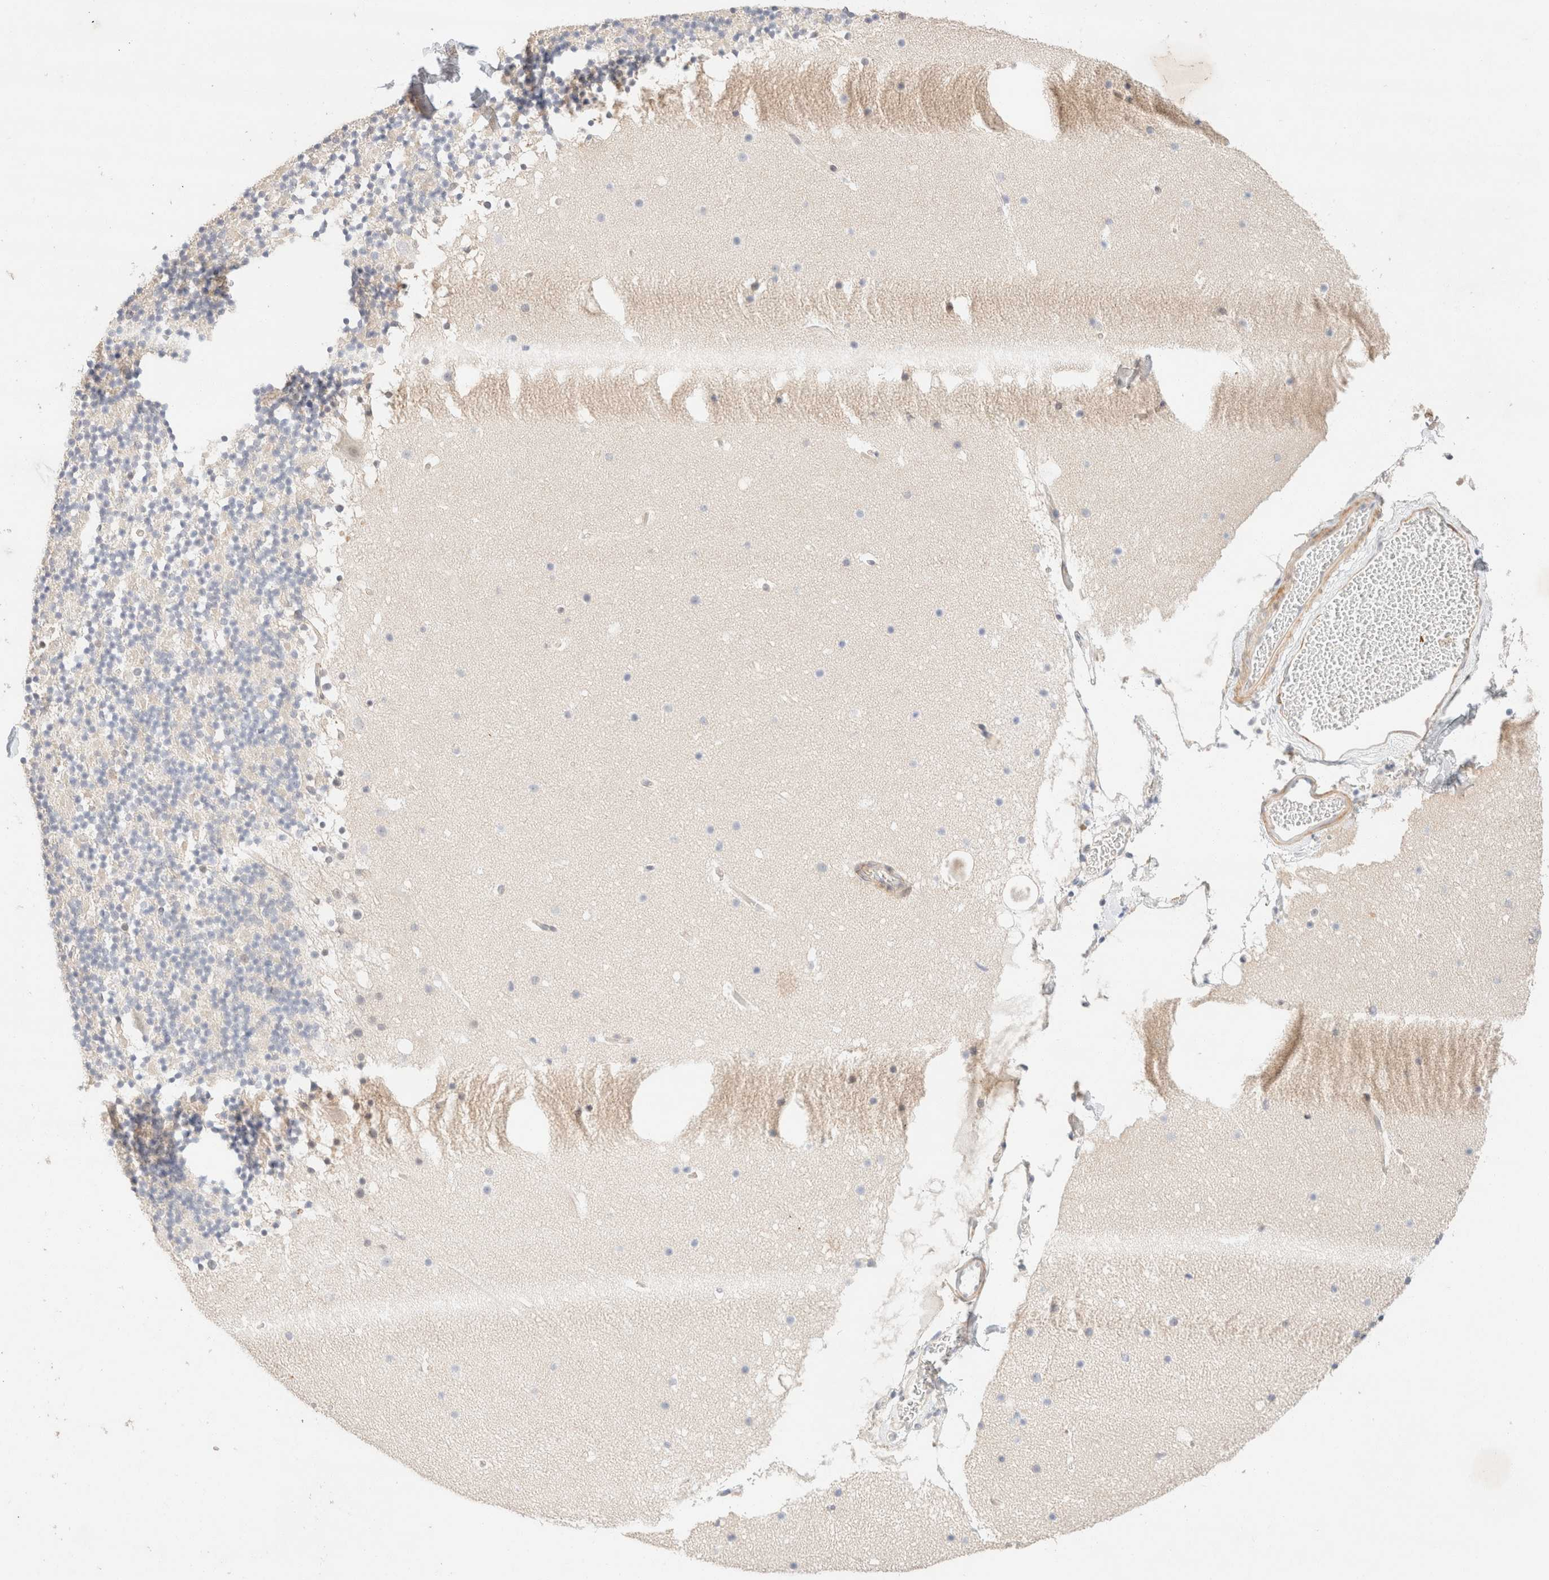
{"staining": {"intensity": "negative", "quantity": "none", "location": "none"}, "tissue": "cerebellum", "cell_type": "Cells in granular layer", "image_type": "normal", "snomed": [{"axis": "morphology", "description": "Normal tissue, NOS"}, {"axis": "topography", "description": "Cerebellum"}], "caption": "An IHC photomicrograph of normal cerebellum is shown. There is no staining in cells in granular layer of cerebellum. (DAB immunohistochemistry (IHC) visualized using brightfield microscopy, high magnification).", "gene": "CSNK1E", "patient": {"sex": "male", "age": 57}}